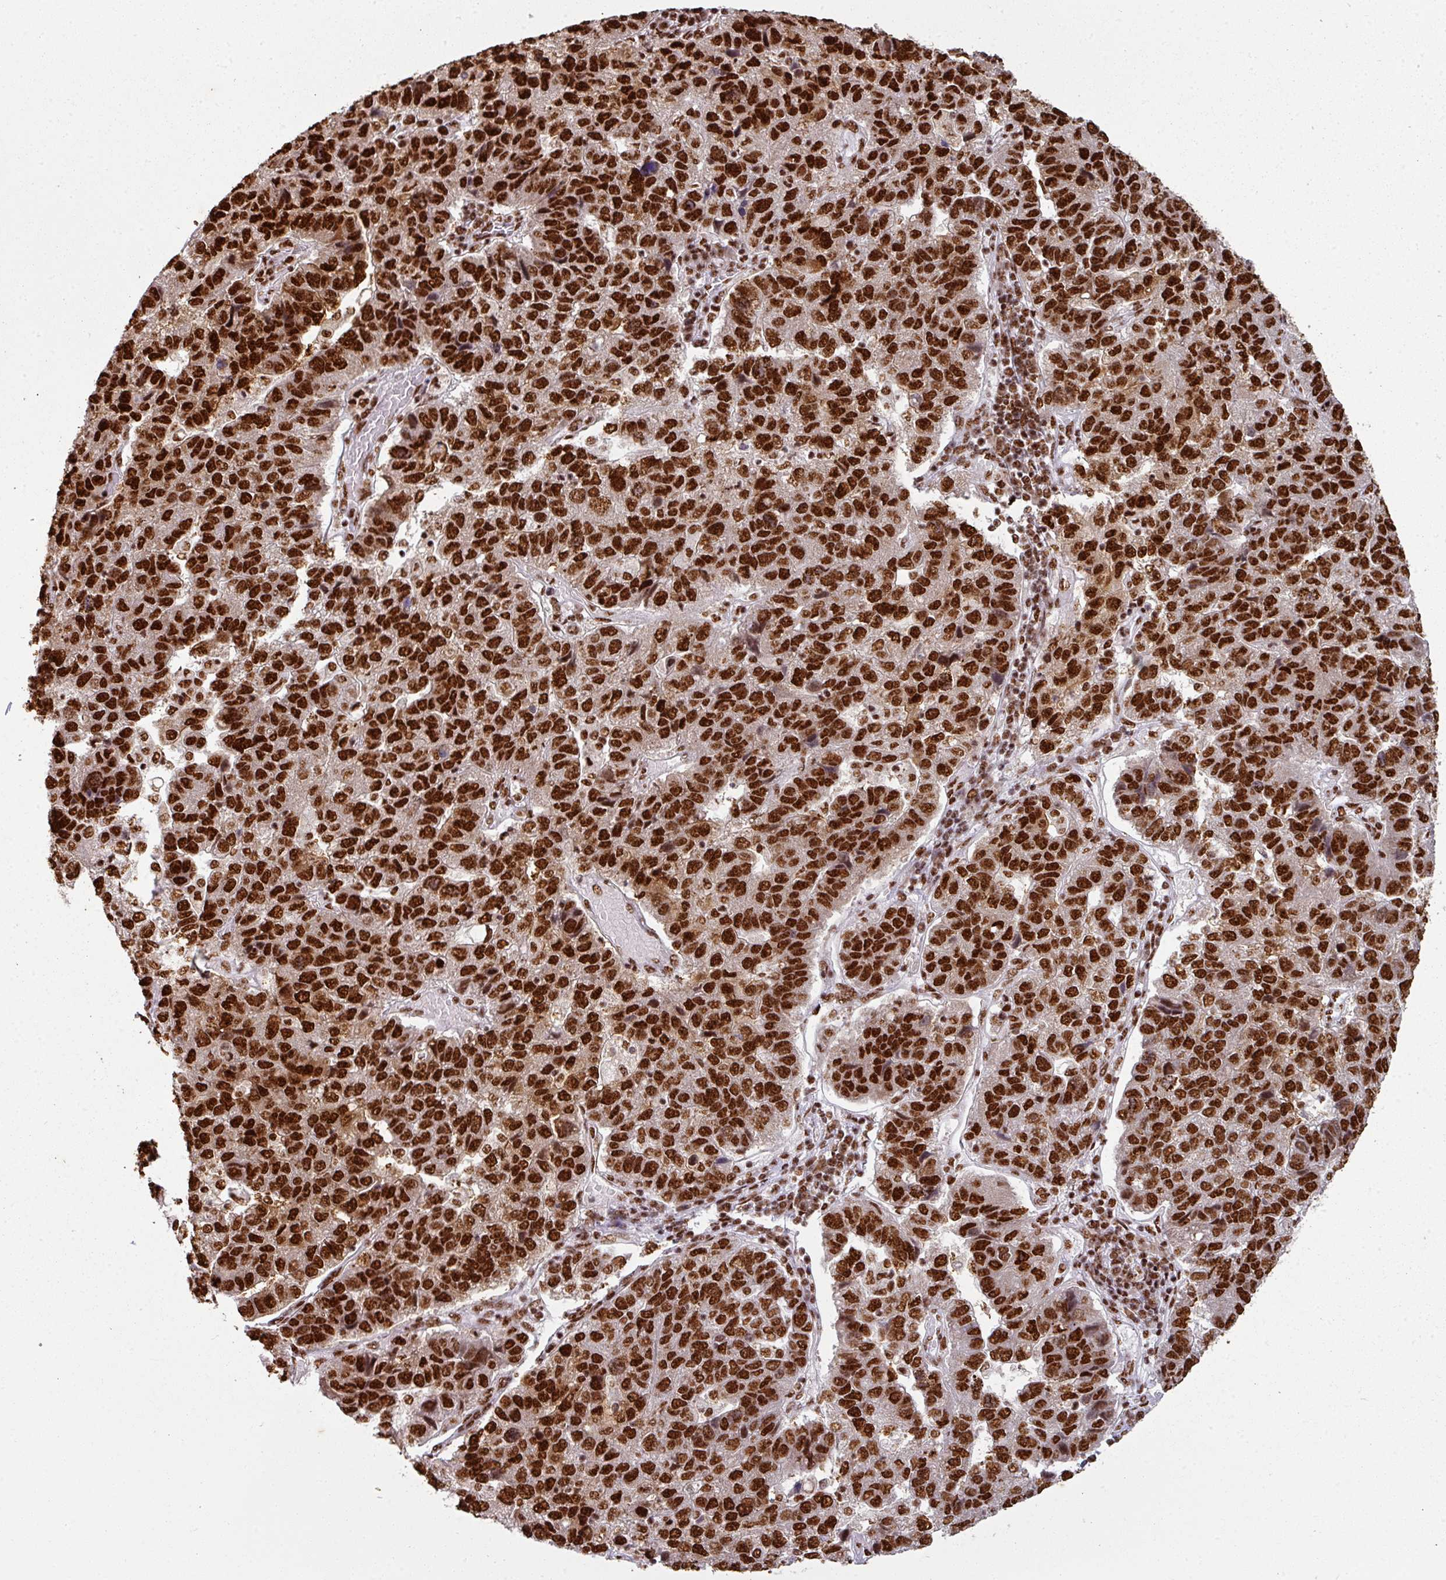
{"staining": {"intensity": "strong", "quantity": ">75%", "location": "nuclear"}, "tissue": "pancreatic cancer", "cell_type": "Tumor cells", "image_type": "cancer", "snomed": [{"axis": "morphology", "description": "Adenocarcinoma, NOS"}, {"axis": "topography", "description": "Pancreas"}], "caption": "Immunohistochemistry (IHC) of pancreatic cancer (adenocarcinoma) demonstrates high levels of strong nuclear positivity in approximately >75% of tumor cells.", "gene": "SIK3", "patient": {"sex": "female", "age": 61}}